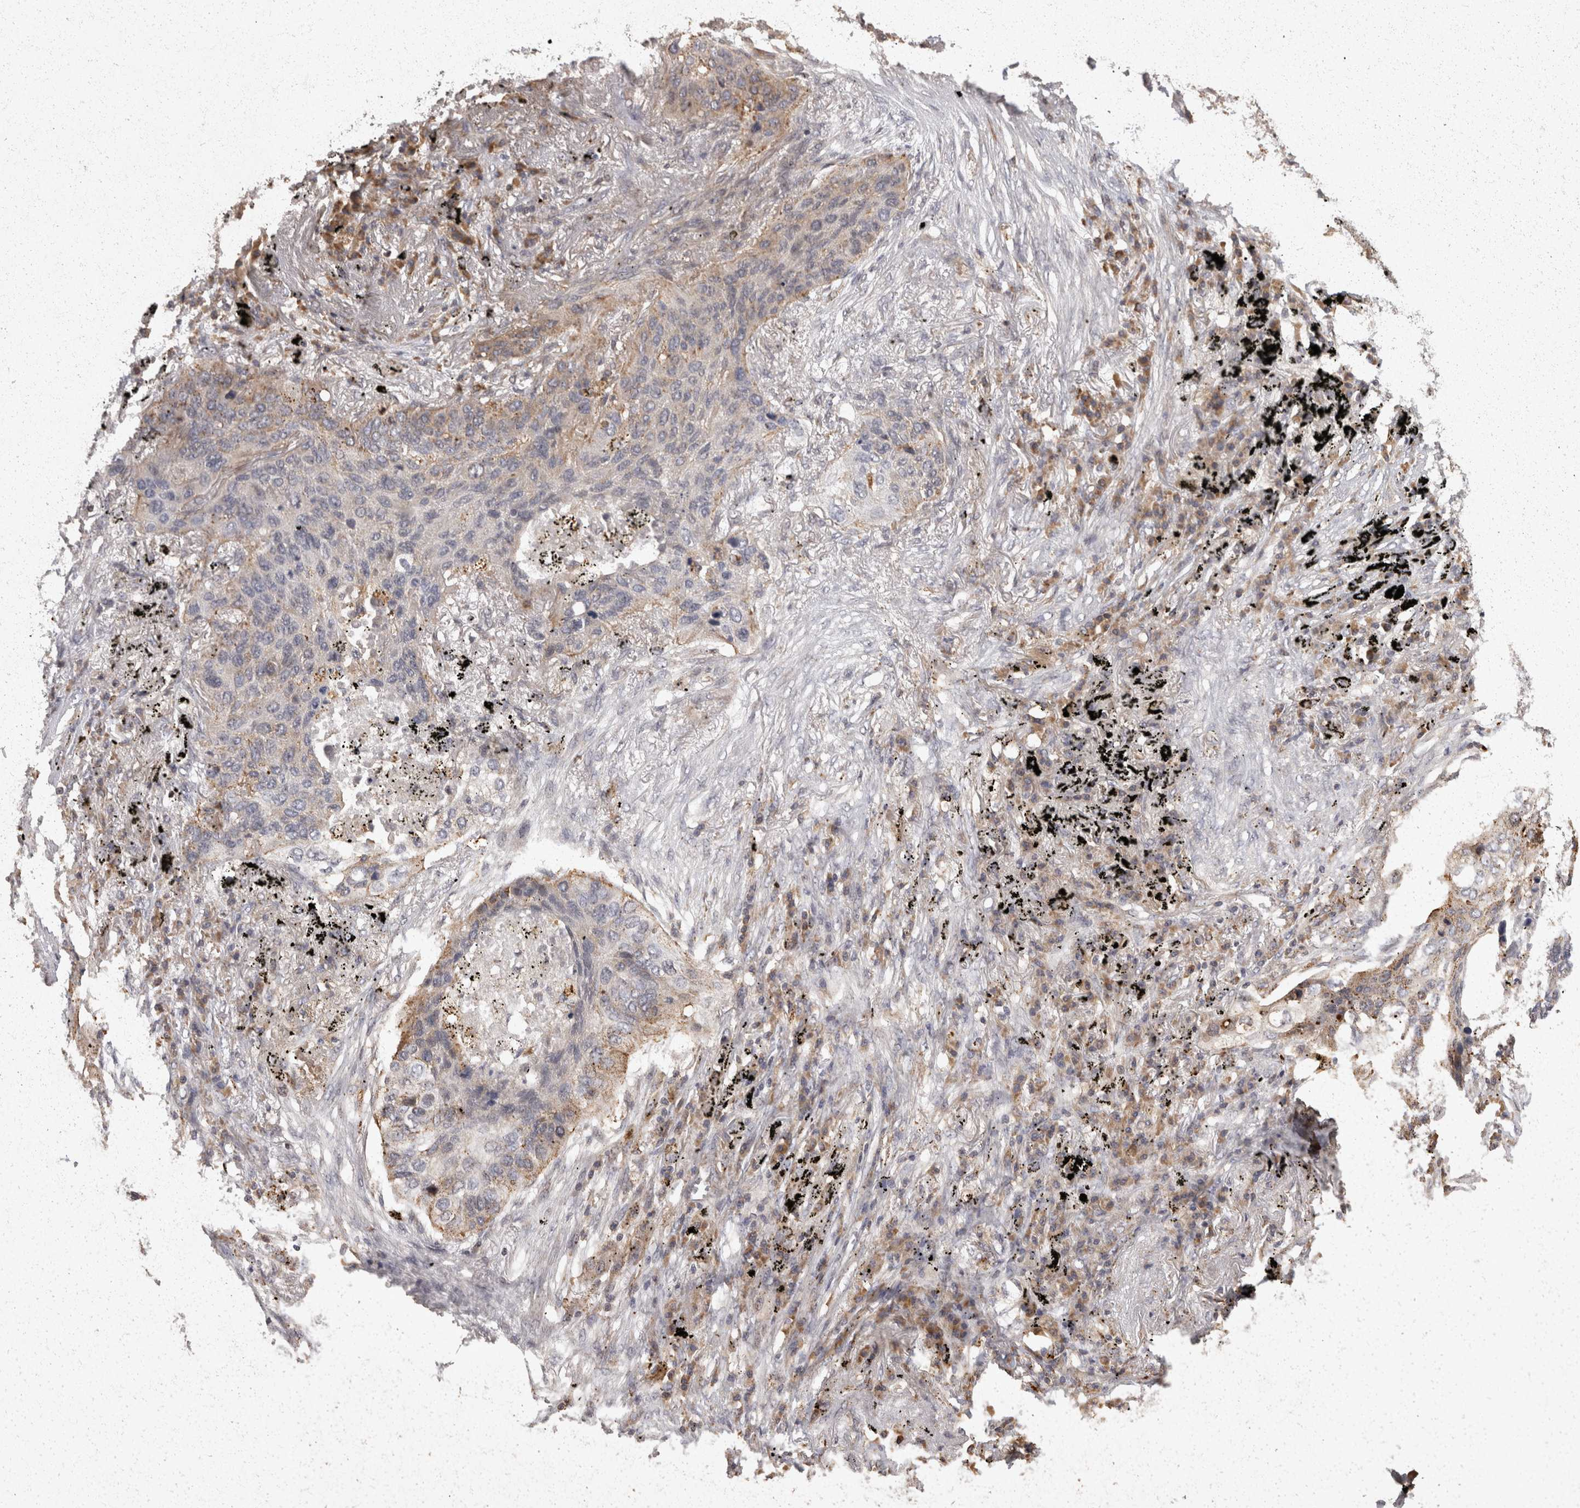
{"staining": {"intensity": "moderate", "quantity": "<25%", "location": "cytoplasmic/membranous"}, "tissue": "lung cancer", "cell_type": "Tumor cells", "image_type": "cancer", "snomed": [{"axis": "morphology", "description": "Squamous cell carcinoma, NOS"}, {"axis": "topography", "description": "Lung"}], "caption": "This histopathology image shows lung squamous cell carcinoma stained with IHC to label a protein in brown. The cytoplasmic/membranous of tumor cells show moderate positivity for the protein. Nuclei are counter-stained blue.", "gene": "ACAT2", "patient": {"sex": "female", "age": 63}}